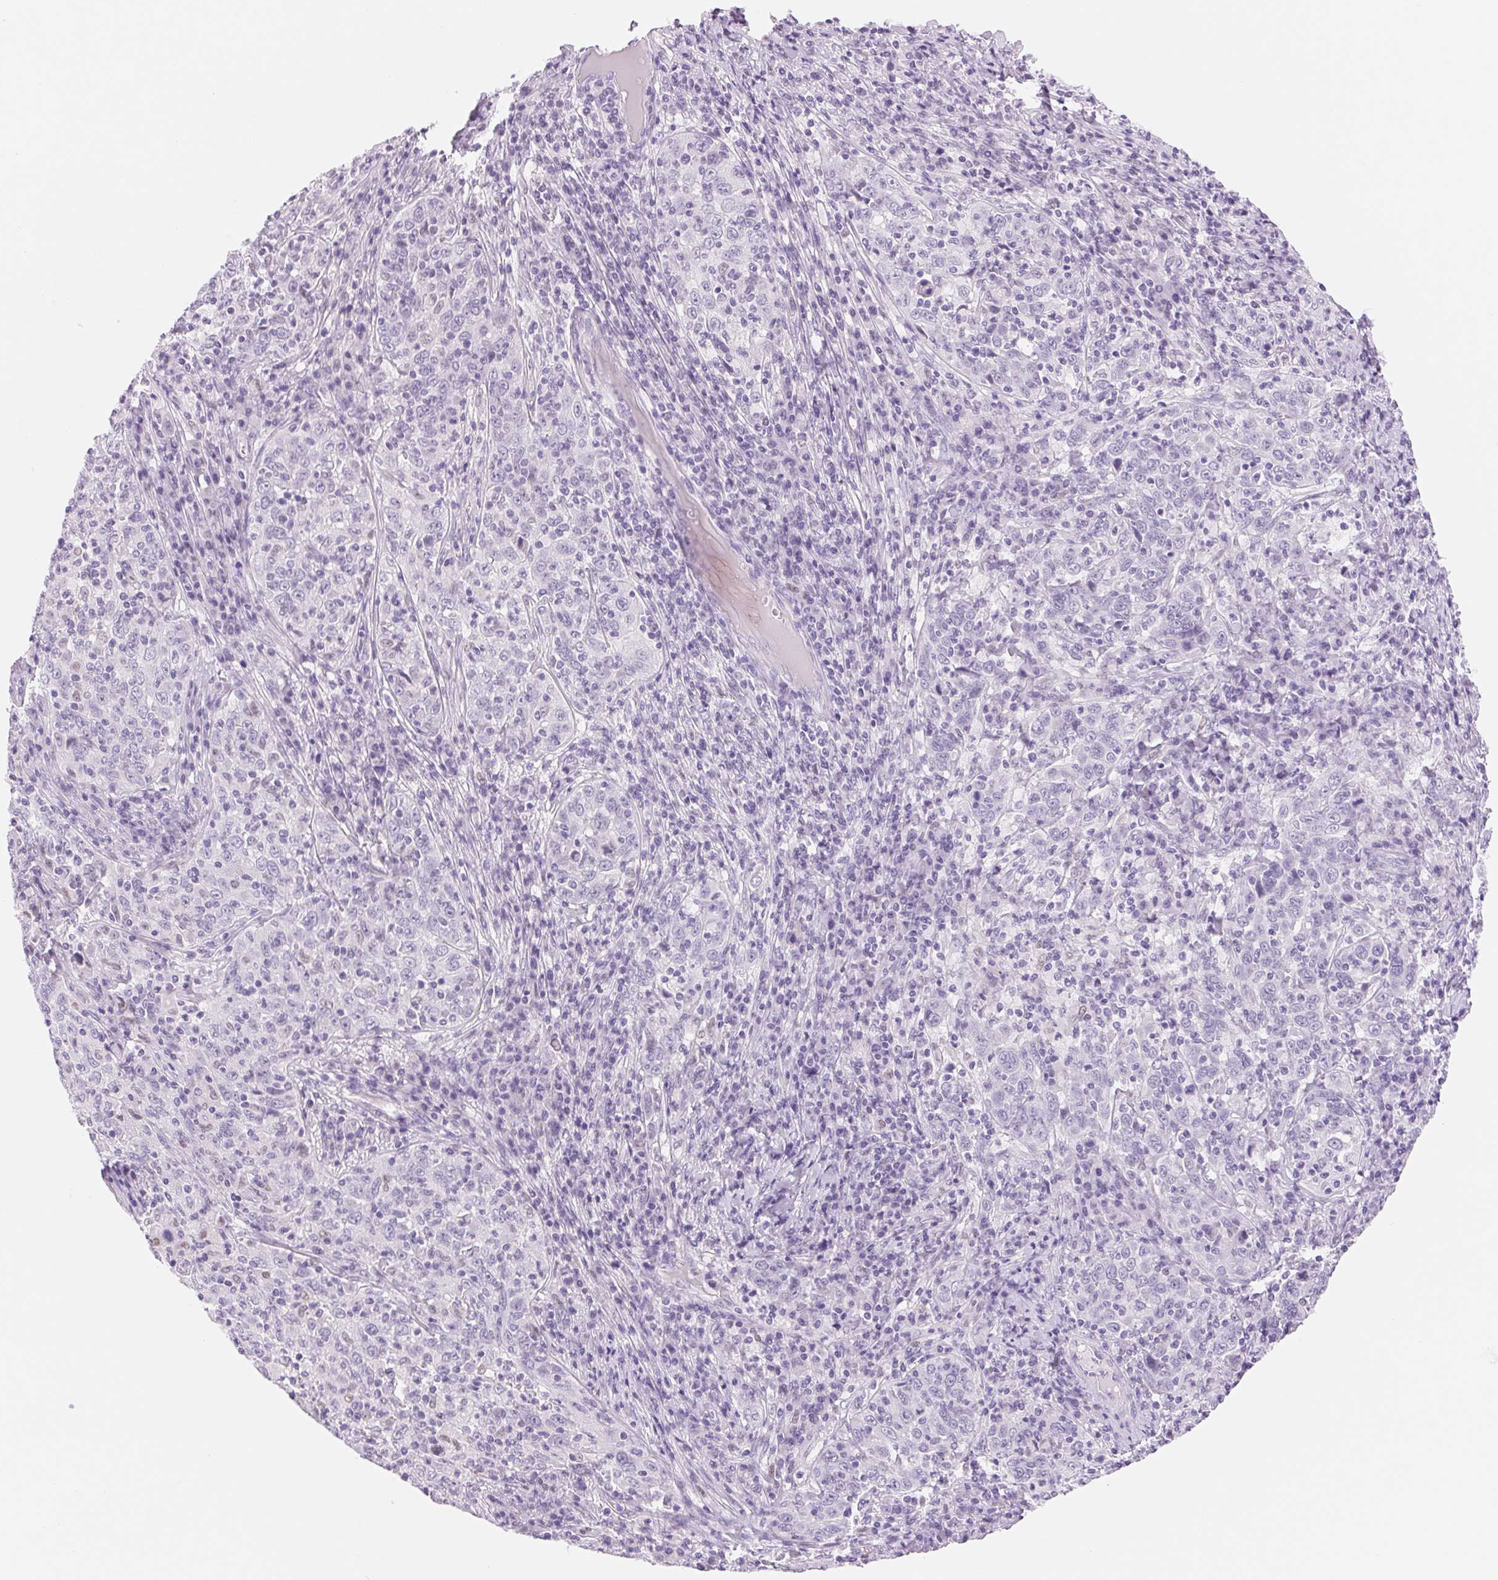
{"staining": {"intensity": "negative", "quantity": "none", "location": "none"}, "tissue": "cervical cancer", "cell_type": "Tumor cells", "image_type": "cancer", "snomed": [{"axis": "morphology", "description": "Squamous cell carcinoma, NOS"}, {"axis": "topography", "description": "Cervix"}], "caption": "Immunohistochemistry of human squamous cell carcinoma (cervical) displays no expression in tumor cells. (Immunohistochemistry (ihc), brightfield microscopy, high magnification).", "gene": "ASGR2", "patient": {"sex": "female", "age": 46}}